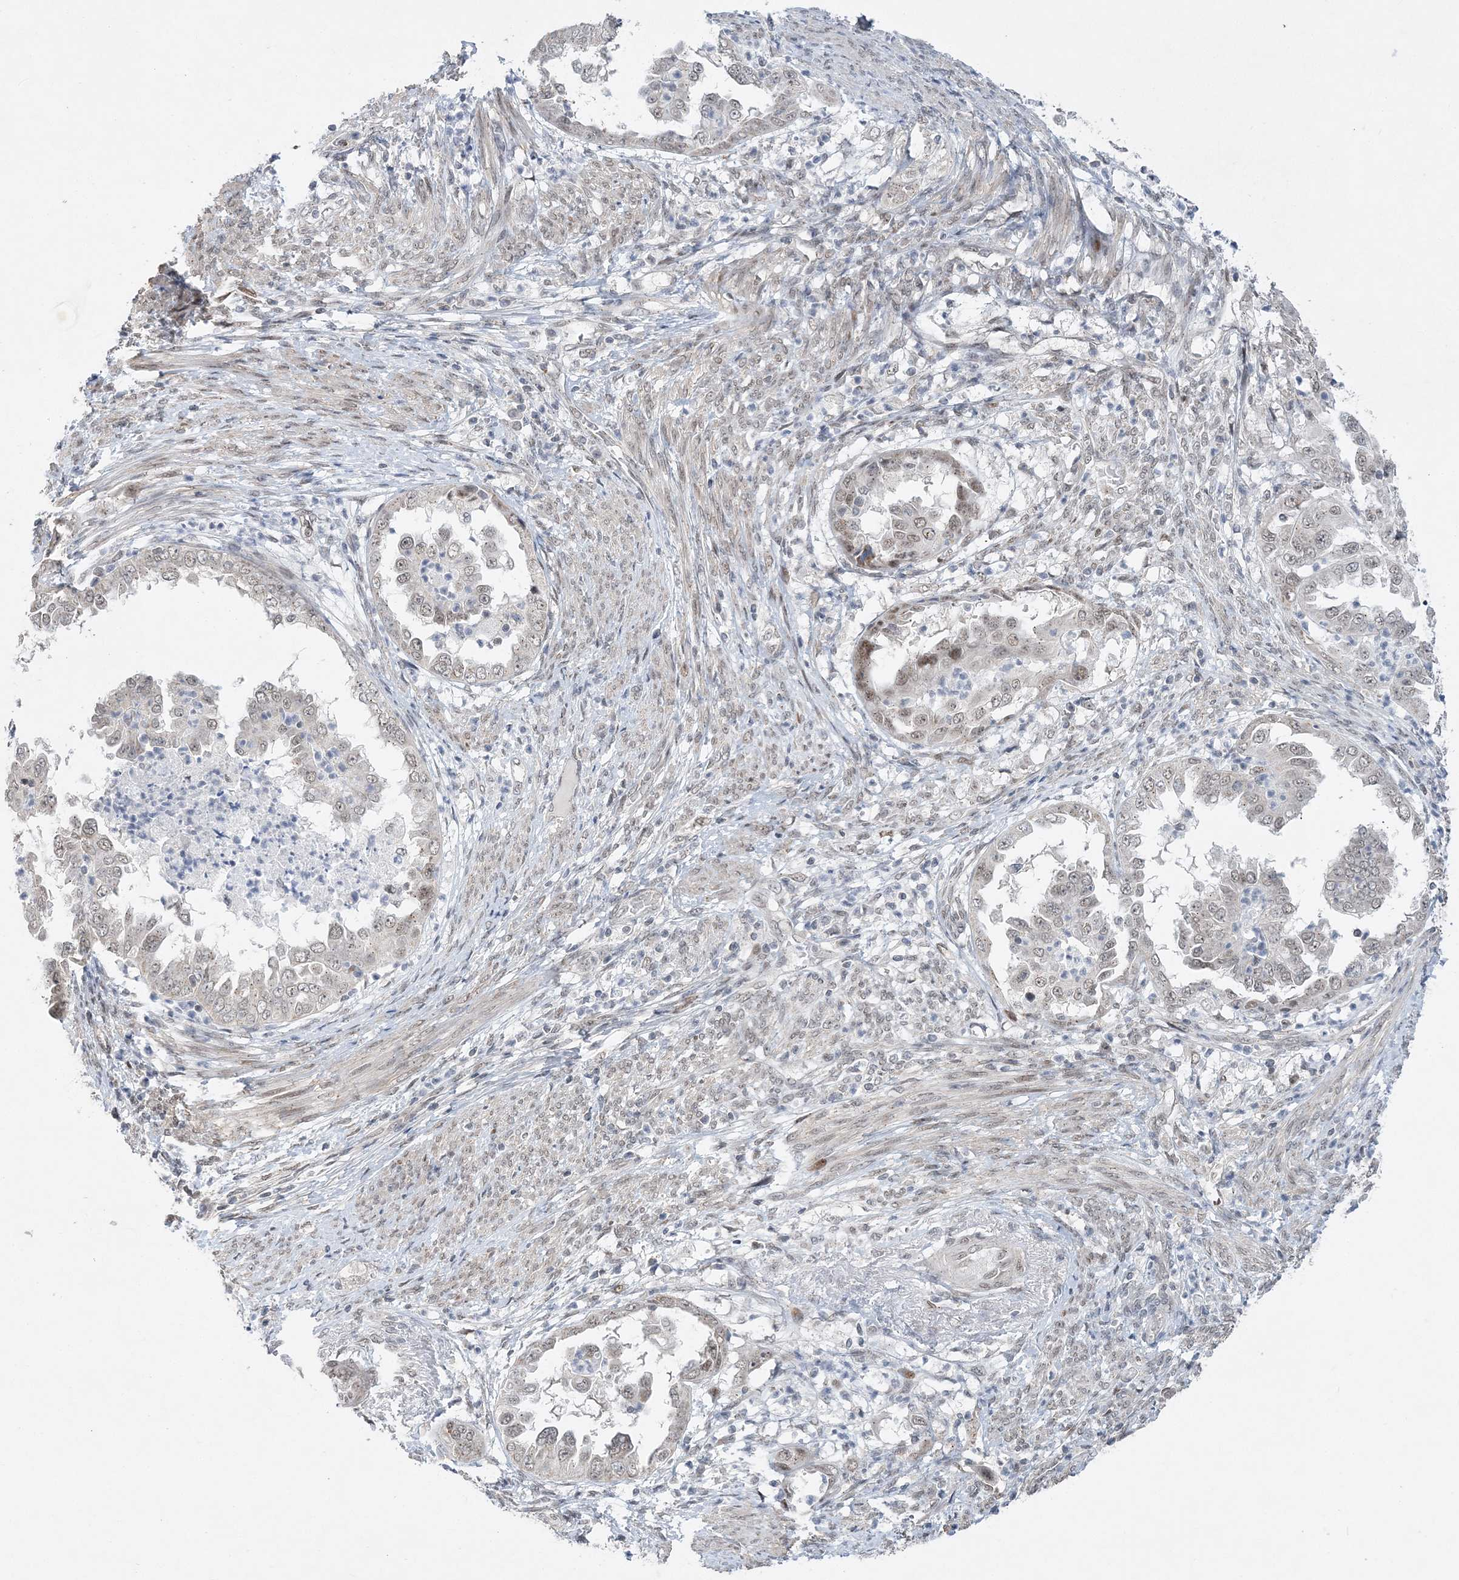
{"staining": {"intensity": "weak", "quantity": "<25%", "location": "nuclear"}, "tissue": "endometrial cancer", "cell_type": "Tumor cells", "image_type": "cancer", "snomed": [{"axis": "morphology", "description": "Adenocarcinoma, NOS"}, {"axis": "topography", "description": "Endometrium"}], "caption": "Endometrial cancer was stained to show a protein in brown. There is no significant expression in tumor cells.", "gene": "WAC", "patient": {"sex": "female", "age": 85}}